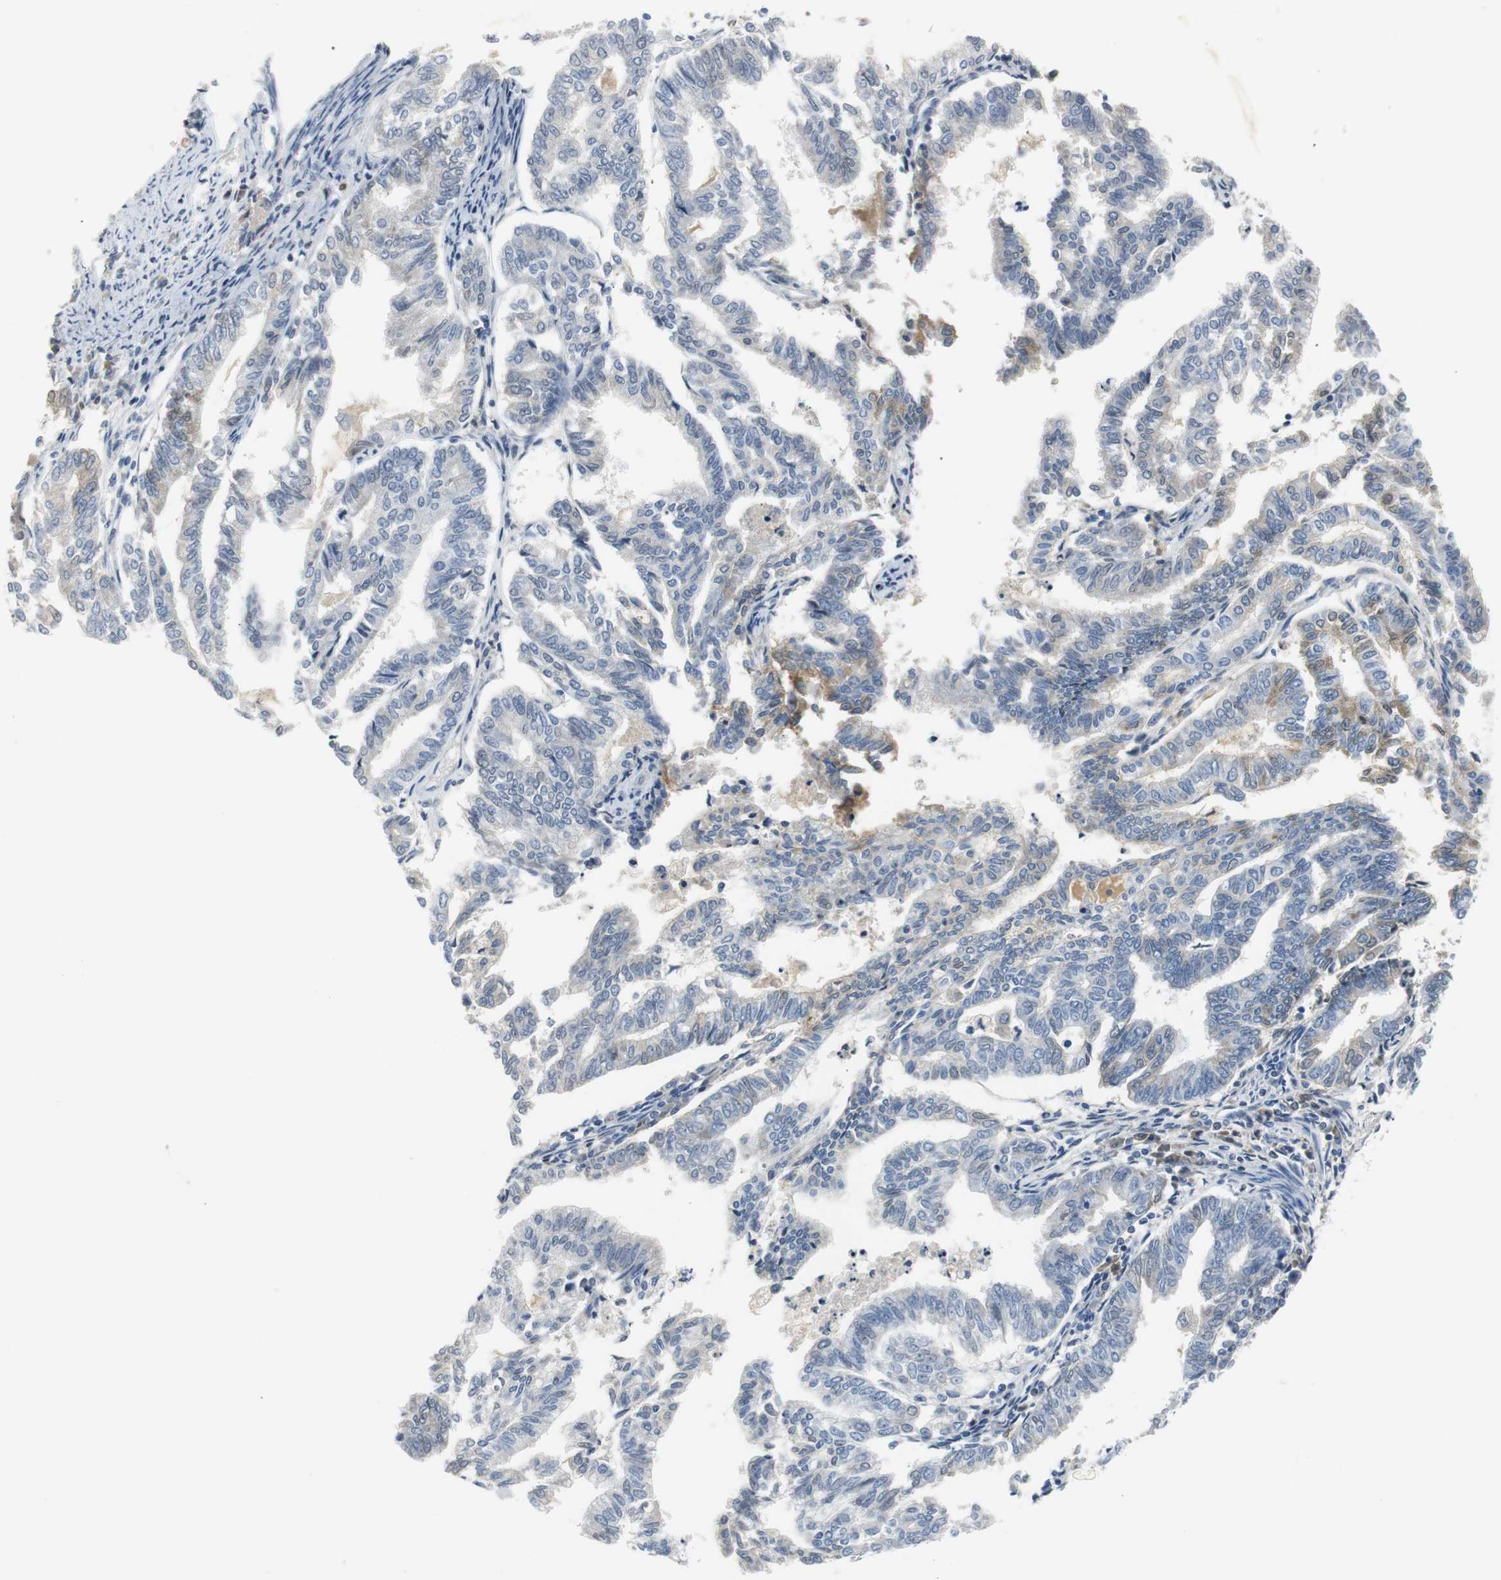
{"staining": {"intensity": "moderate", "quantity": "<25%", "location": "cytoplasmic/membranous"}, "tissue": "endometrial cancer", "cell_type": "Tumor cells", "image_type": "cancer", "snomed": [{"axis": "morphology", "description": "Adenocarcinoma, NOS"}, {"axis": "topography", "description": "Endometrium"}], "caption": "Immunohistochemical staining of human endometrial cancer reveals low levels of moderate cytoplasmic/membranous expression in approximately <25% of tumor cells.", "gene": "SERPINF1", "patient": {"sex": "female", "age": 79}}